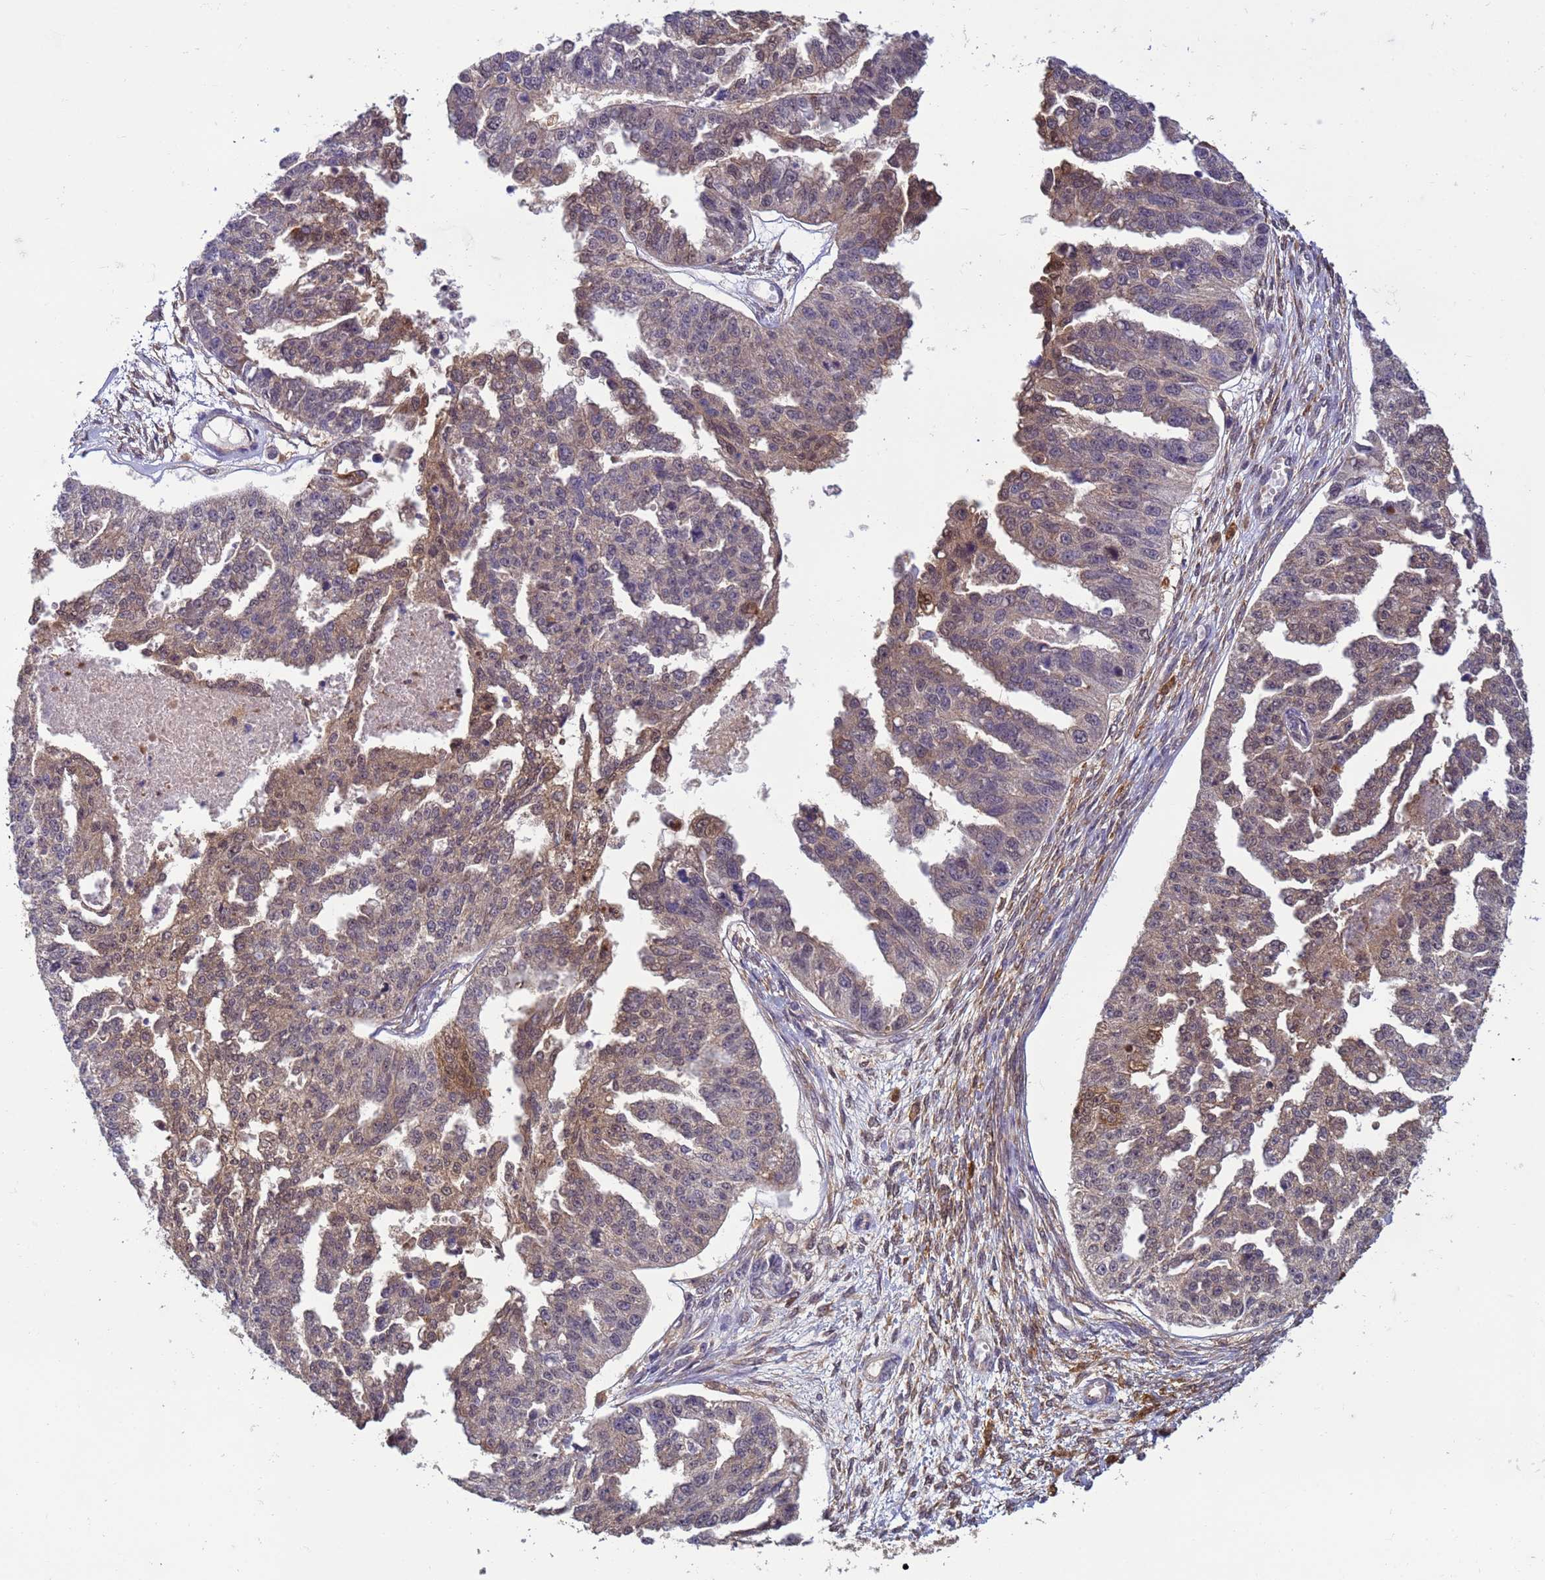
{"staining": {"intensity": "moderate", "quantity": "<25%", "location": "cytoplasmic/membranous,nuclear"}, "tissue": "ovarian cancer", "cell_type": "Tumor cells", "image_type": "cancer", "snomed": [{"axis": "morphology", "description": "Cystadenocarcinoma, serous, NOS"}, {"axis": "topography", "description": "Ovary"}], "caption": "Ovarian cancer (serous cystadenocarcinoma) stained with immunohistochemistry displays moderate cytoplasmic/membranous and nuclear staining in approximately <25% of tumor cells. (DAB = brown stain, brightfield microscopy at high magnification).", "gene": "NPEPPS", "patient": {"sex": "female", "age": 58}}